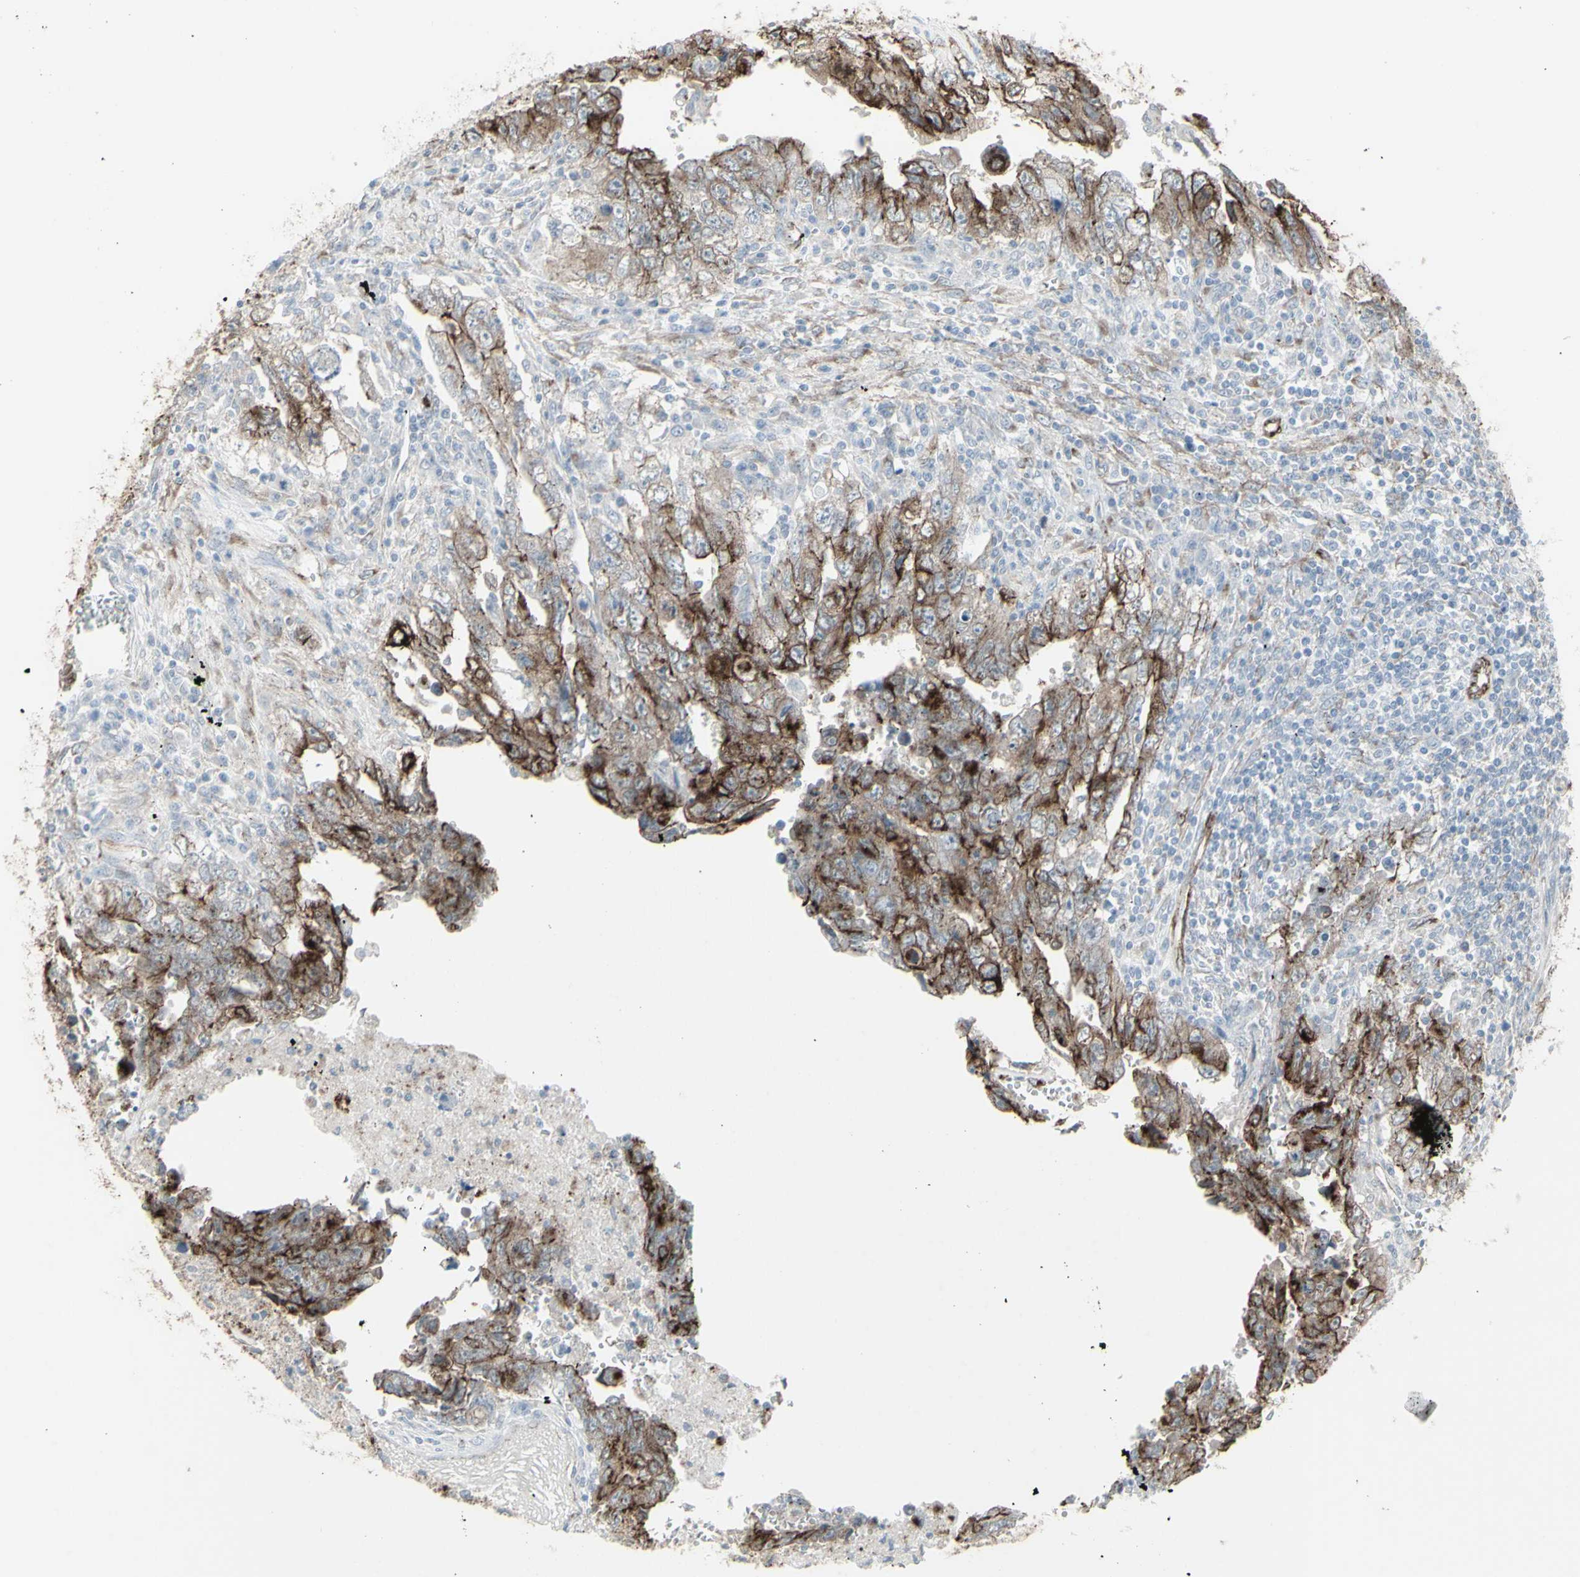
{"staining": {"intensity": "moderate", "quantity": "25%-75%", "location": "cytoplasmic/membranous"}, "tissue": "testis cancer", "cell_type": "Tumor cells", "image_type": "cancer", "snomed": [{"axis": "morphology", "description": "Carcinoma, Embryonal, NOS"}, {"axis": "topography", "description": "Testis"}], "caption": "Immunohistochemistry (DAB) staining of human embryonal carcinoma (testis) shows moderate cytoplasmic/membranous protein expression in about 25%-75% of tumor cells.", "gene": "GJA1", "patient": {"sex": "male", "age": 28}}